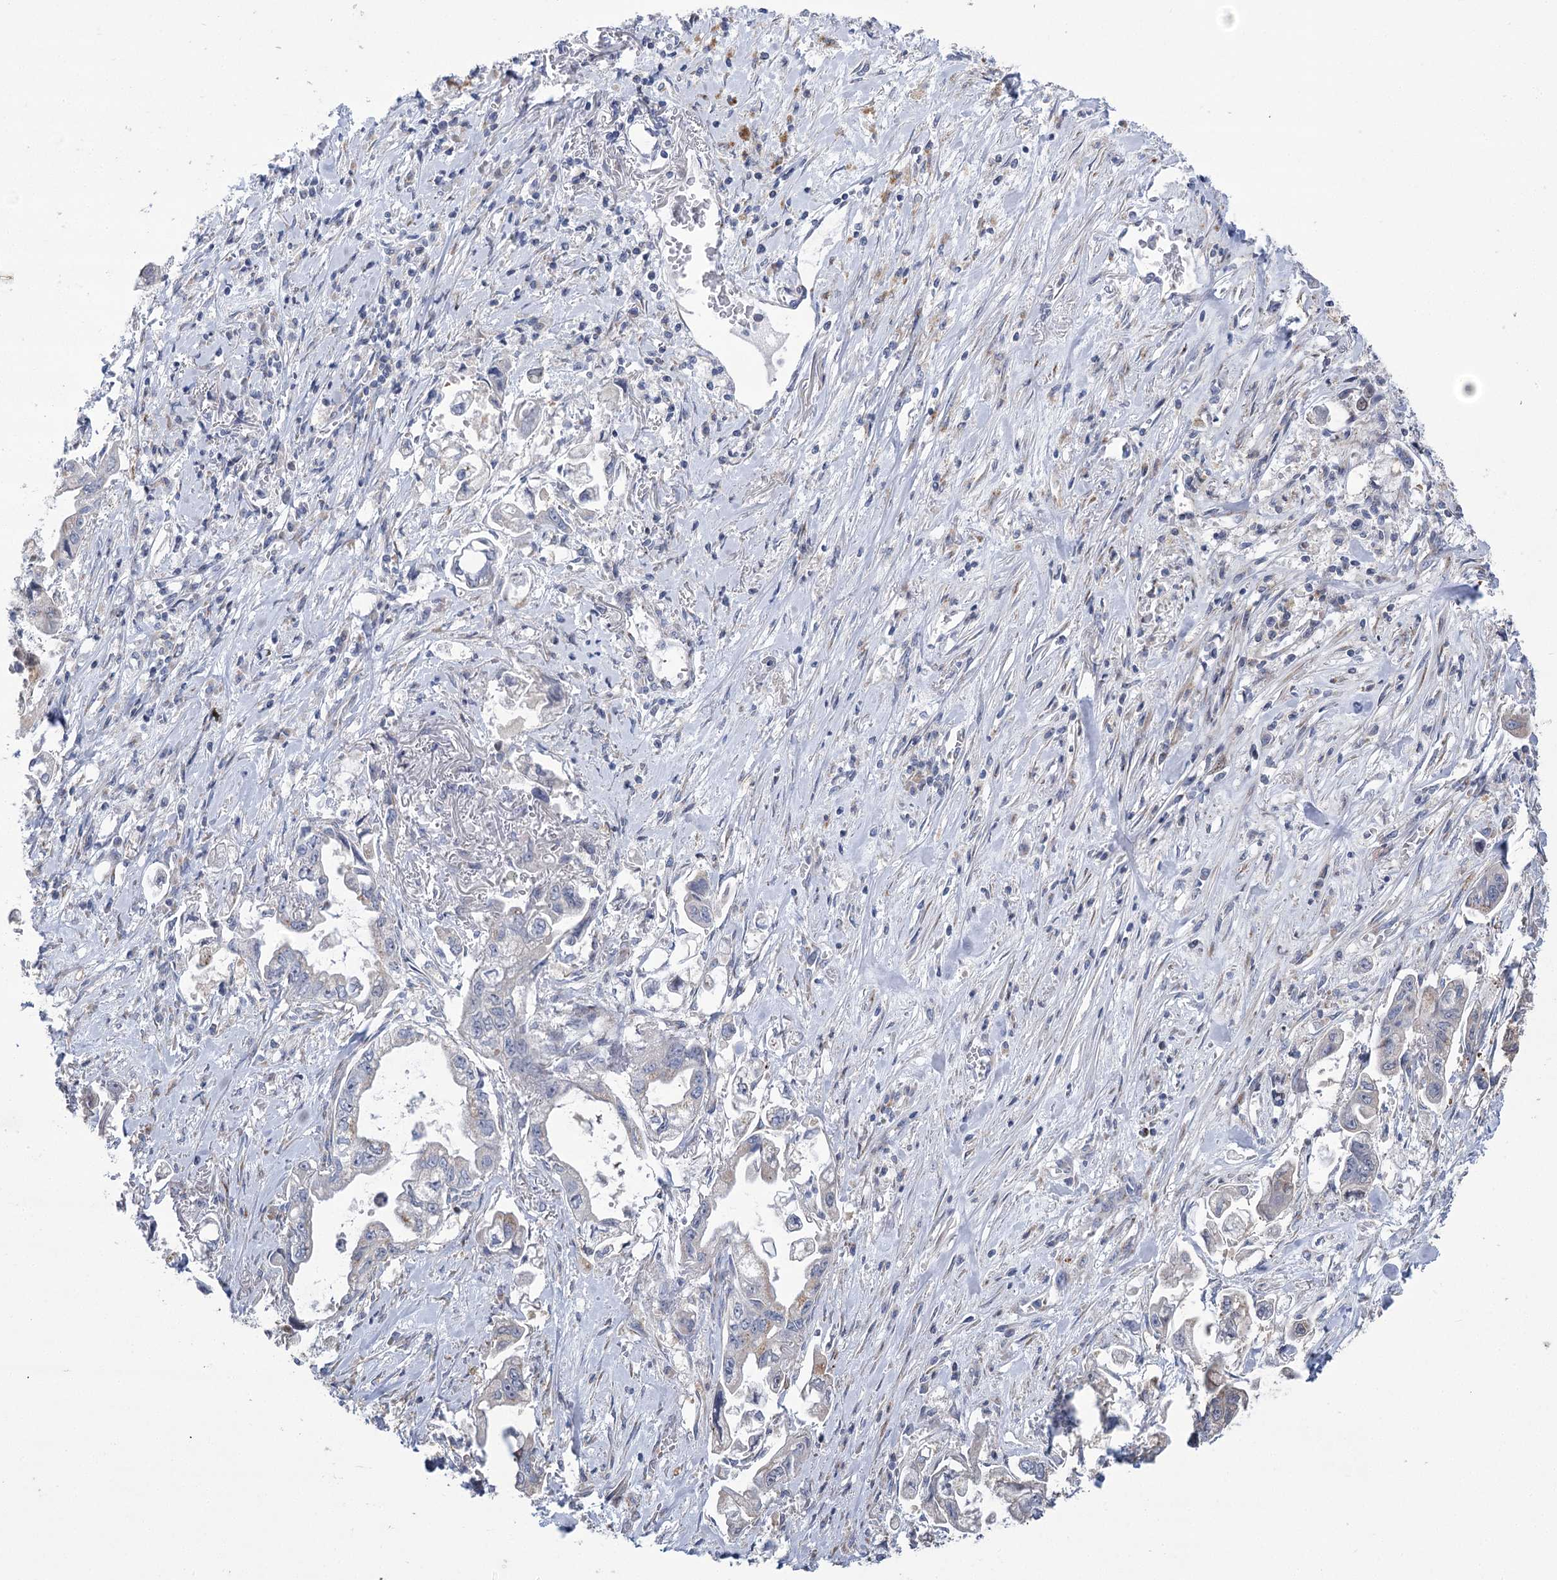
{"staining": {"intensity": "negative", "quantity": "none", "location": "none"}, "tissue": "stomach cancer", "cell_type": "Tumor cells", "image_type": "cancer", "snomed": [{"axis": "morphology", "description": "Adenocarcinoma, NOS"}, {"axis": "topography", "description": "Stomach"}], "caption": "Human stomach cancer stained for a protein using immunohistochemistry demonstrates no staining in tumor cells.", "gene": "NME7", "patient": {"sex": "male", "age": 62}}